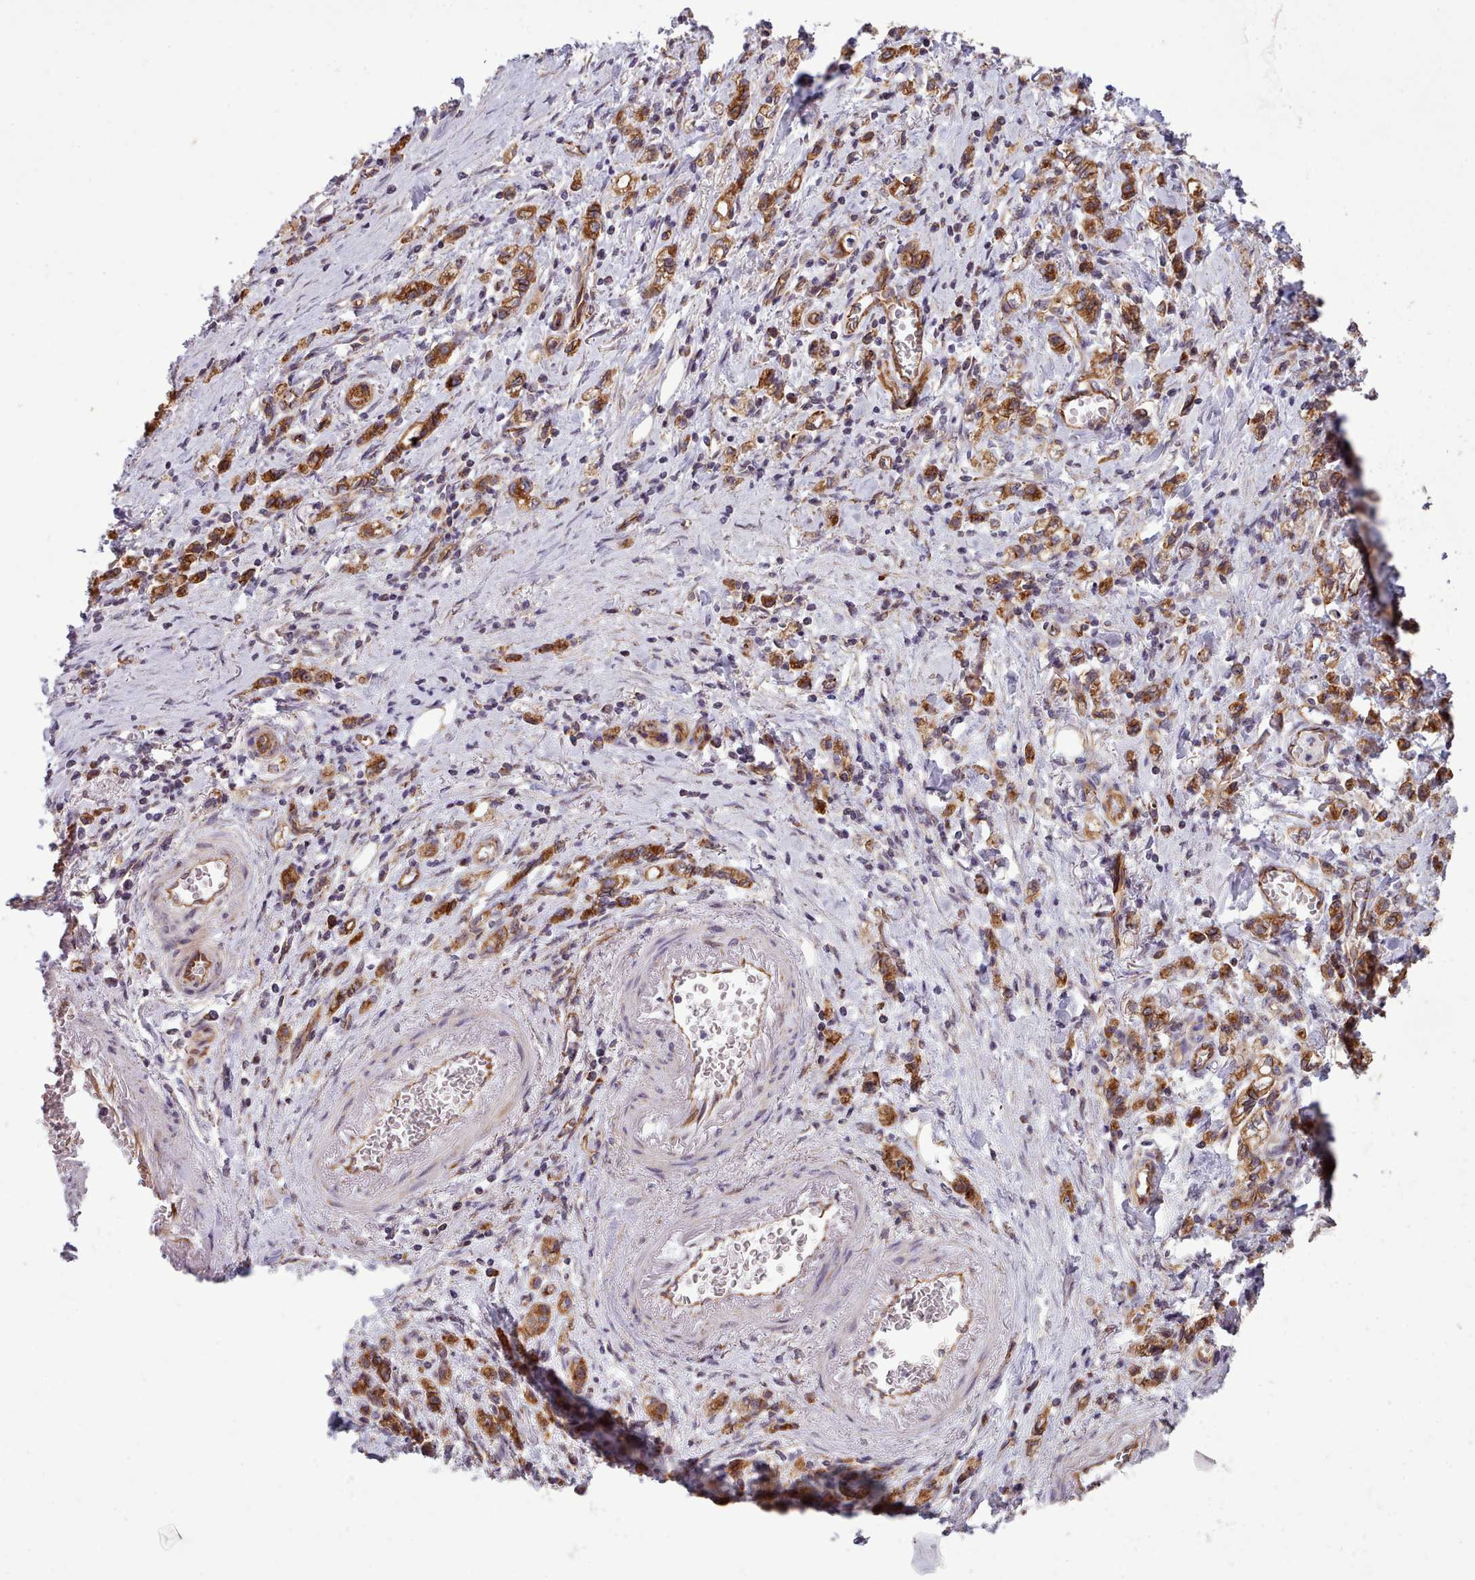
{"staining": {"intensity": "strong", "quantity": ">75%", "location": "cytoplasmic/membranous"}, "tissue": "stomach cancer", "cell_type": "Tumor cells", "image_type": "cancer", "snomed": [{"axis": "morphology", "description": "Adenocarcinoma, NOS"}, {"axis": "topography", "description": "Stomach"}], "caption": "Immunohistochemistry staining of adenocarcinoma (stomach), which reveals high levels of strong cytoplasmic/membranous staining in about >75% of tumor cells indicating strong cytoplasmic/membranous protein expression. The staining was performed using DAB (3,3'-diaminobenzidine) (brown) for protein detection and nuclei were counterstained in hematoxylin (blue).", "gene": "MRPL46", "patient": {"sex": "male", "age": 77}}